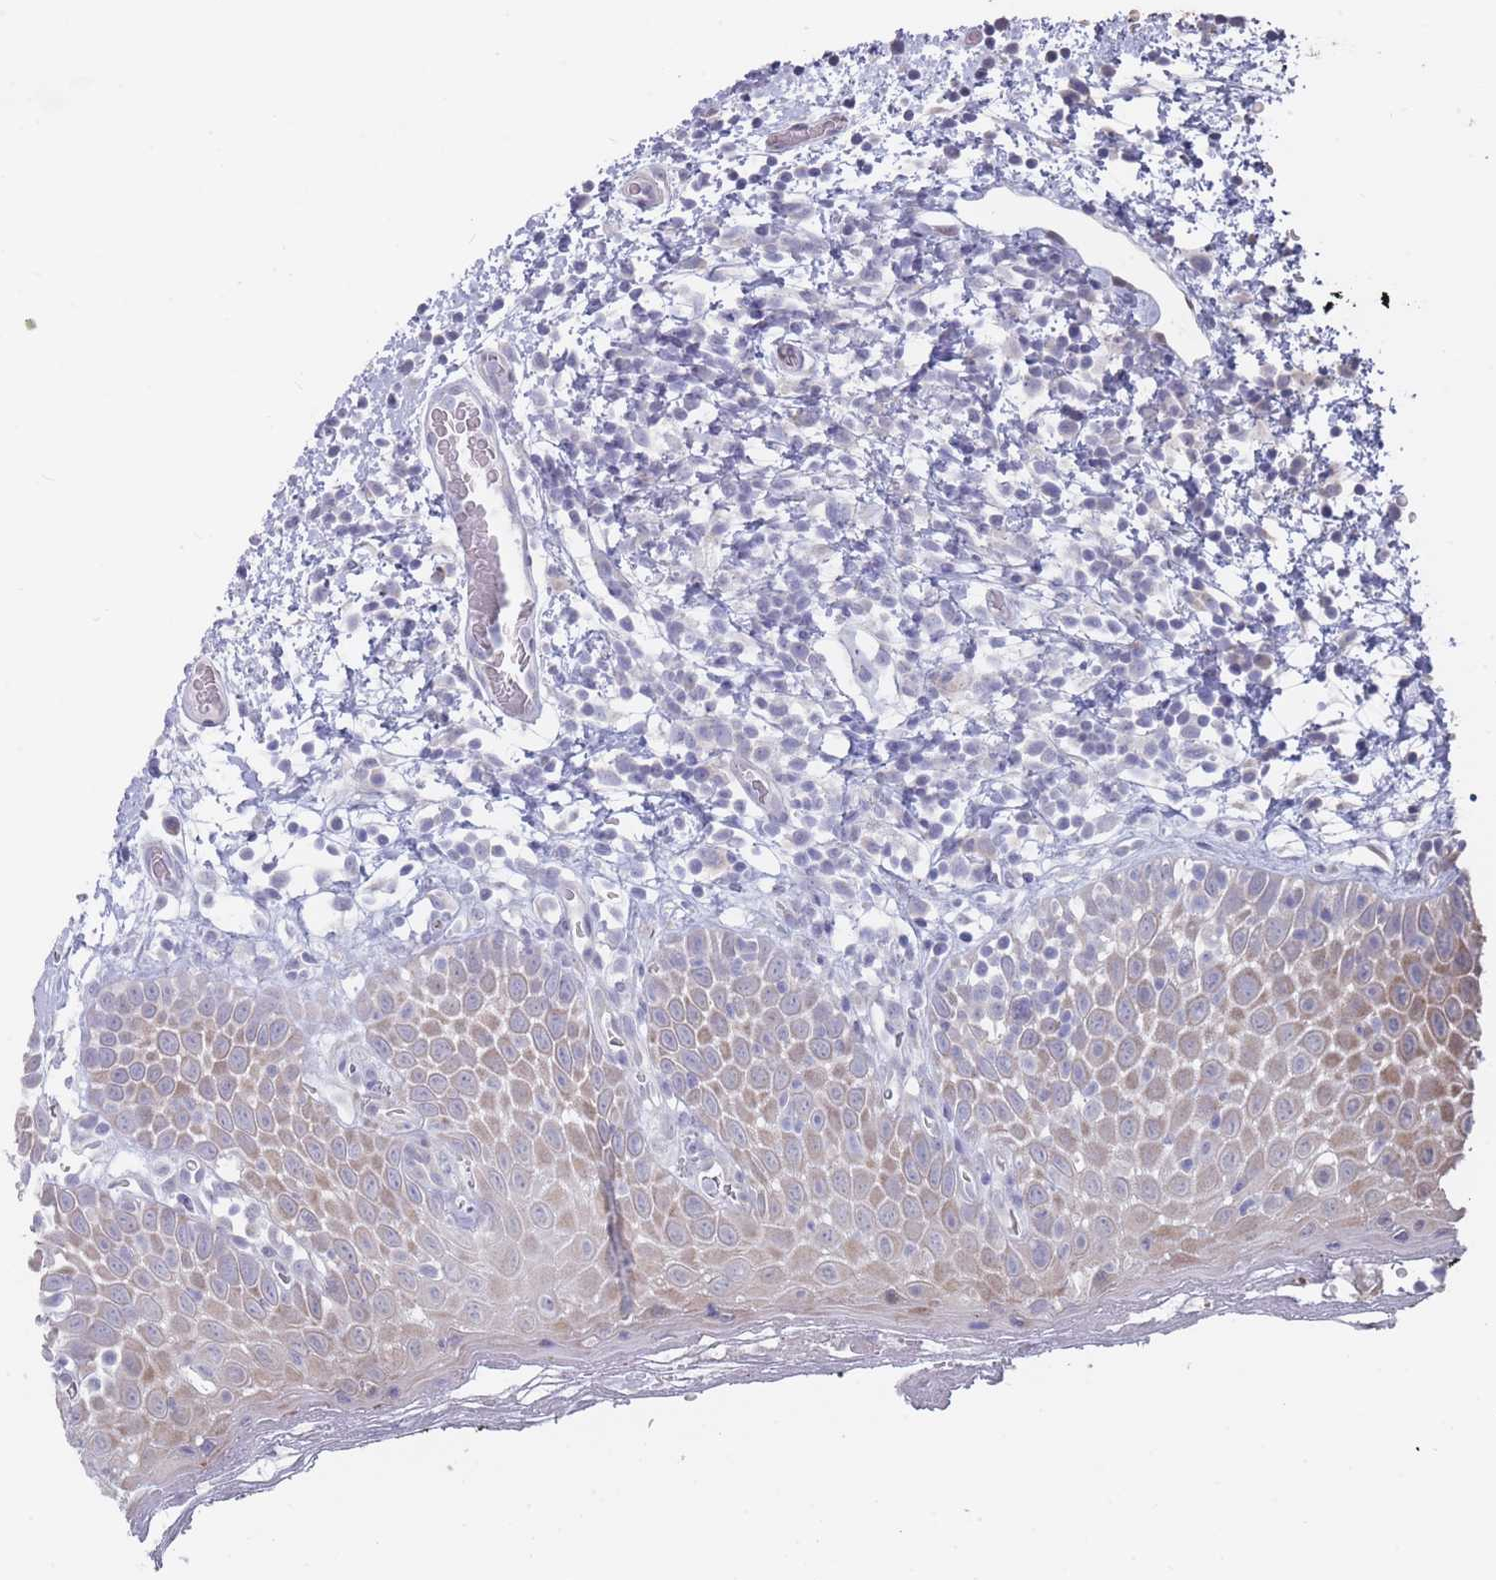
{"staining": {"intensity": "moderate", "quantity": "25%-75%", "location": "cytoplasmic/membranous"}, "tissue": "oral mucosa", "cell_type": "Squamous epithelial cells", "image_type": "normal", "snomed": [{"axis": "morphology", "description": "Normal tissue, NOS"}, {"axis": "morphology", "description": "Squamous cell carcinoma, NOS"}, {"axis": "topography", "description": "Oral tissue"}, {"axis": "topography", "description": "Tounge, NOS"}, {"axis": "topography", "description": "Head-Neck"}], "caption": "Normal oral mucosa displays moderate cytoplasmic/membranous expression in approximately 25%-75% of squamous epithelial cells.", "gene": "PIGU", "patient": {"sex": "male", "age": 76}}